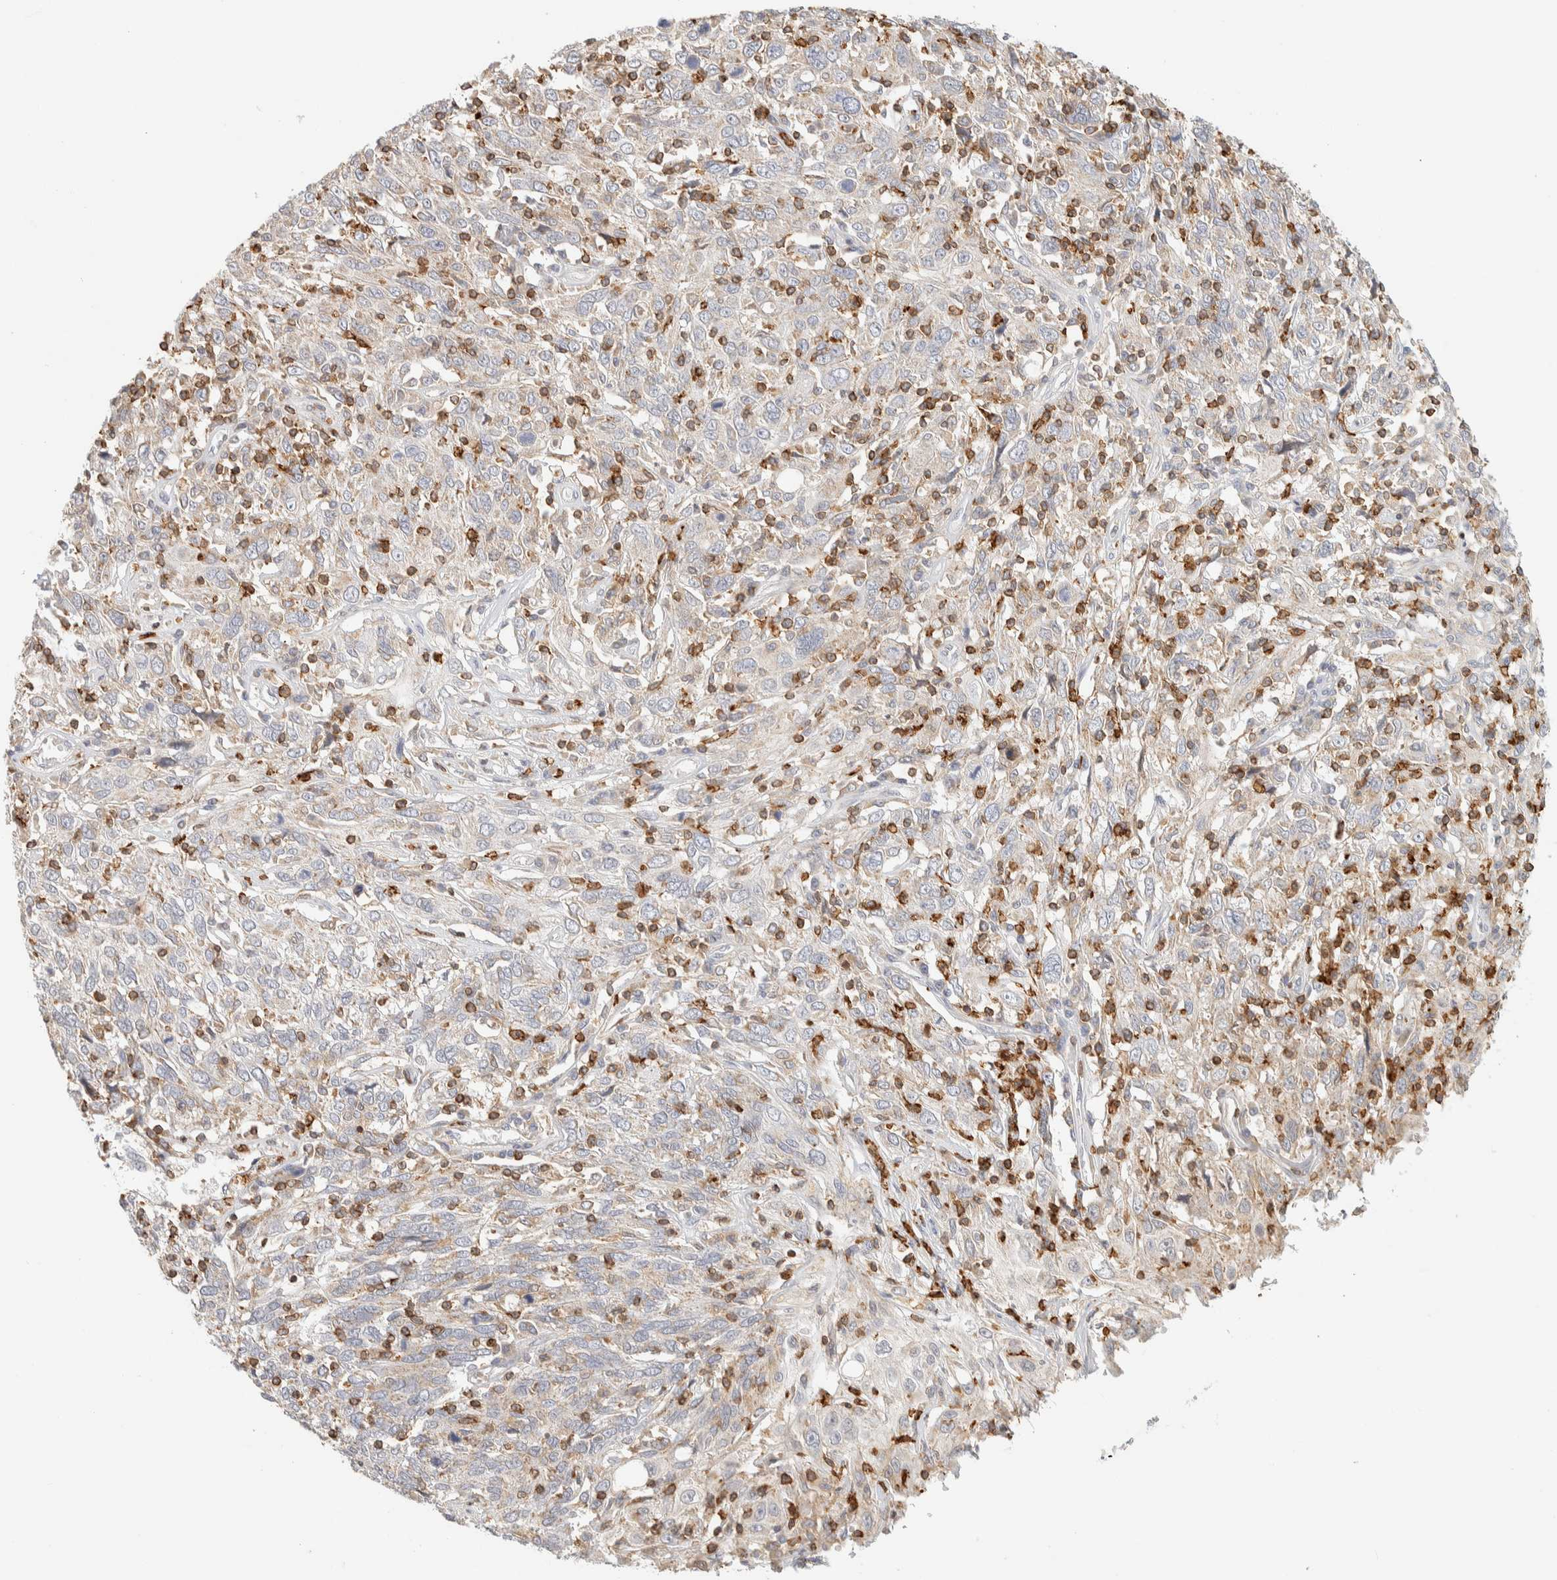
{"staining": {"intensity": "negative", "quantity": "none", "location": "none"}, "tissue": "cervical cancer", "cell_type": "Tumor cells", "image_type": "cancer", "snomed": [{"axis": "morphology", "description": "Squamous cell carcinoma, NOS"}, {"axis": "topography", "description": "Cervix"}], "caption": "Immunohistochemistry (IHC) photomicrograph of neoplastic tissue: human cervical squamous cell carcinoma stained with DAB (3,3'-diaminobenzidine) reveals no significant protein expression in tumor cells.", "gene": "RUNDC1", "patient": {"sex": "female", "age": 46}}